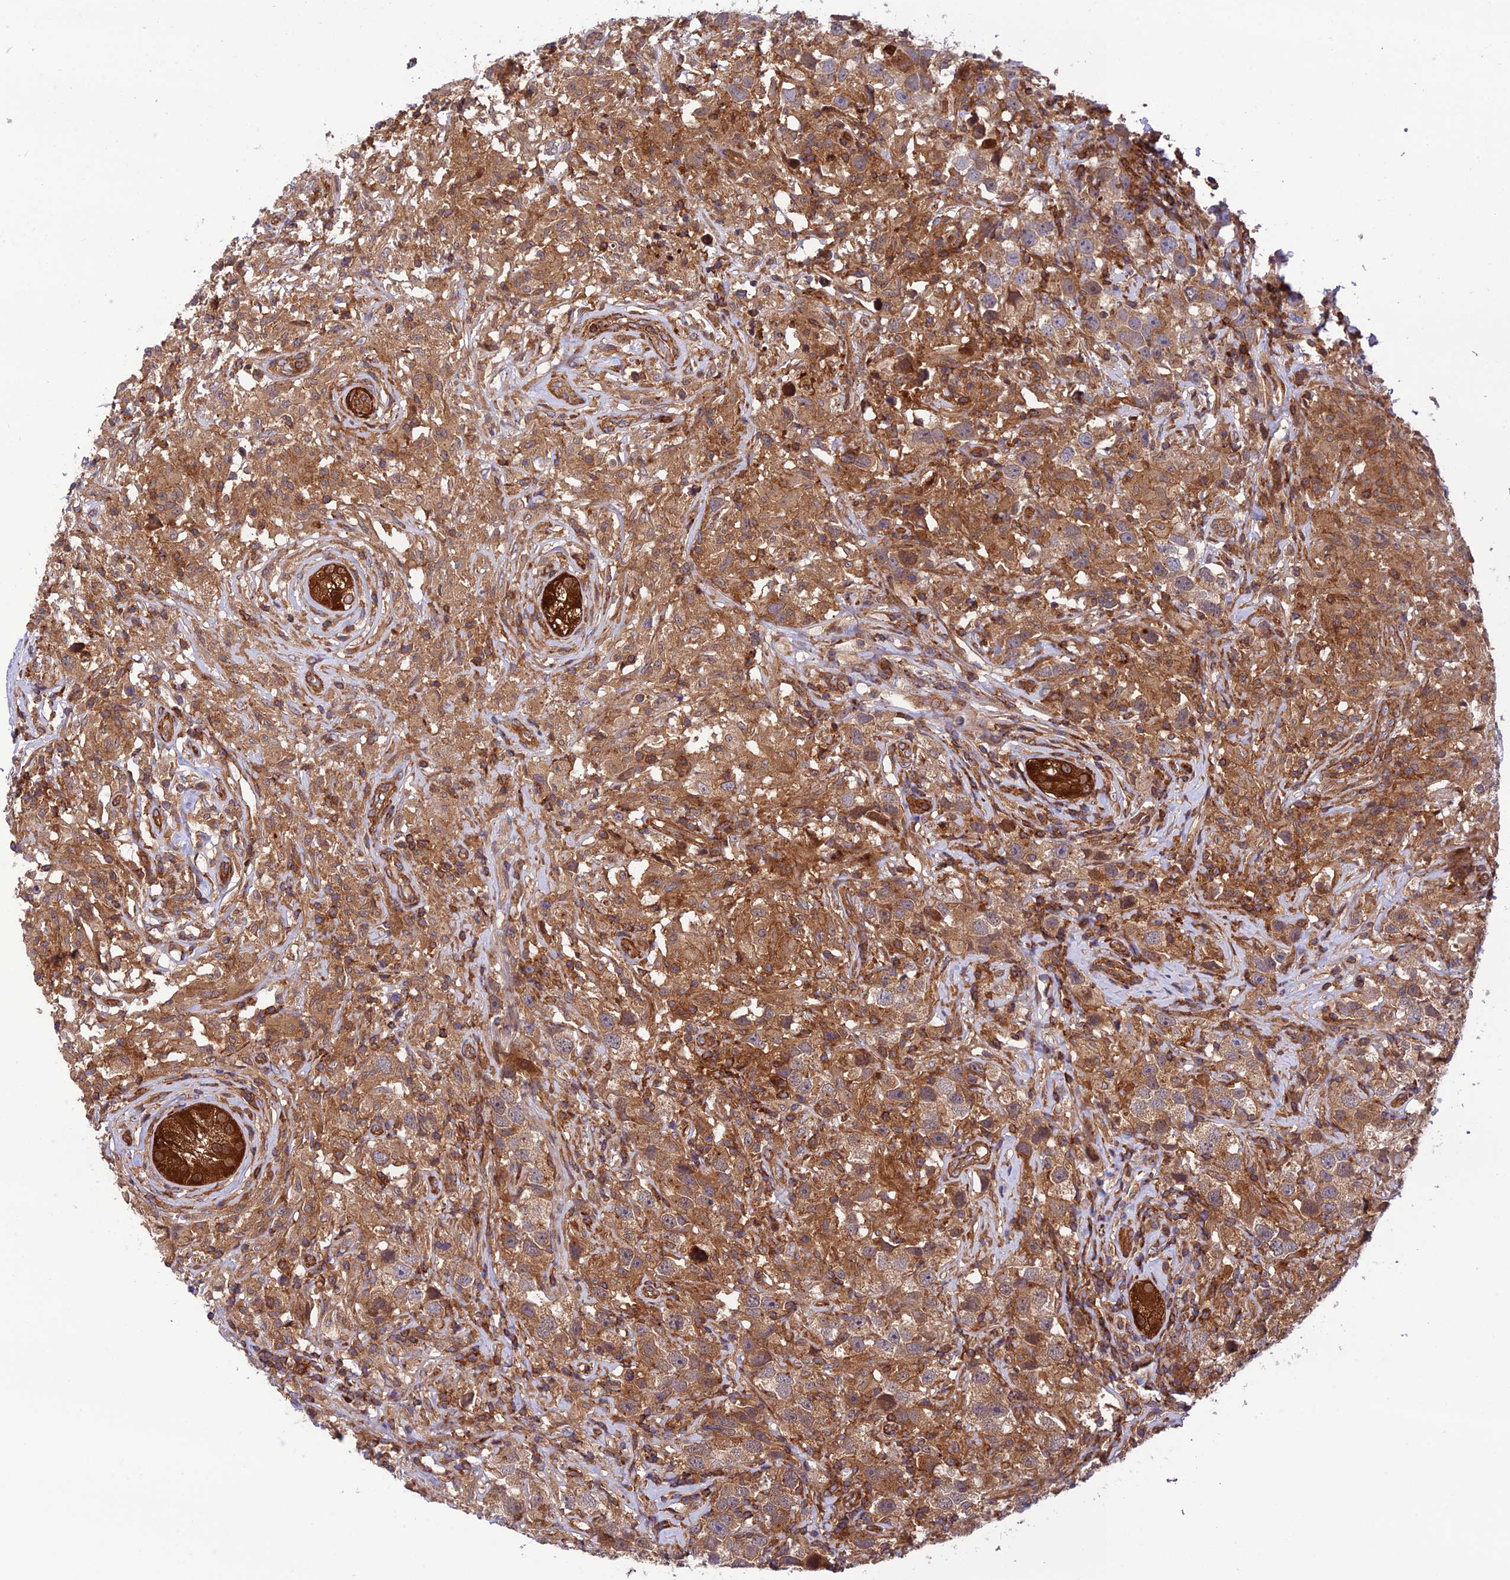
{"staining": {"intensity": "moderate", "quantity": ">75%", "location": "cytoplasmic/membranous"}, "tissue": "testis cancer", "cell_type": "Tumor cells", "image_type": "cancer", "snomed": [{"axis": "morphology", "description": "Seminoma, NOS"}, {"axis": "topography", "description": "Testis"}], "caption": "Tumor cells reveal medium levels of moderate cytoplasmic/membranous positivity in about >75% of cells in testis cancer. (Stains: DAB (3,3'-diaminobenzidine) in brown, nuclei in blue, Microscopy: brightfield microscopy at high magnification).", "gene": "EVI5L", "patient": {"sex": "male", "age": 49}}